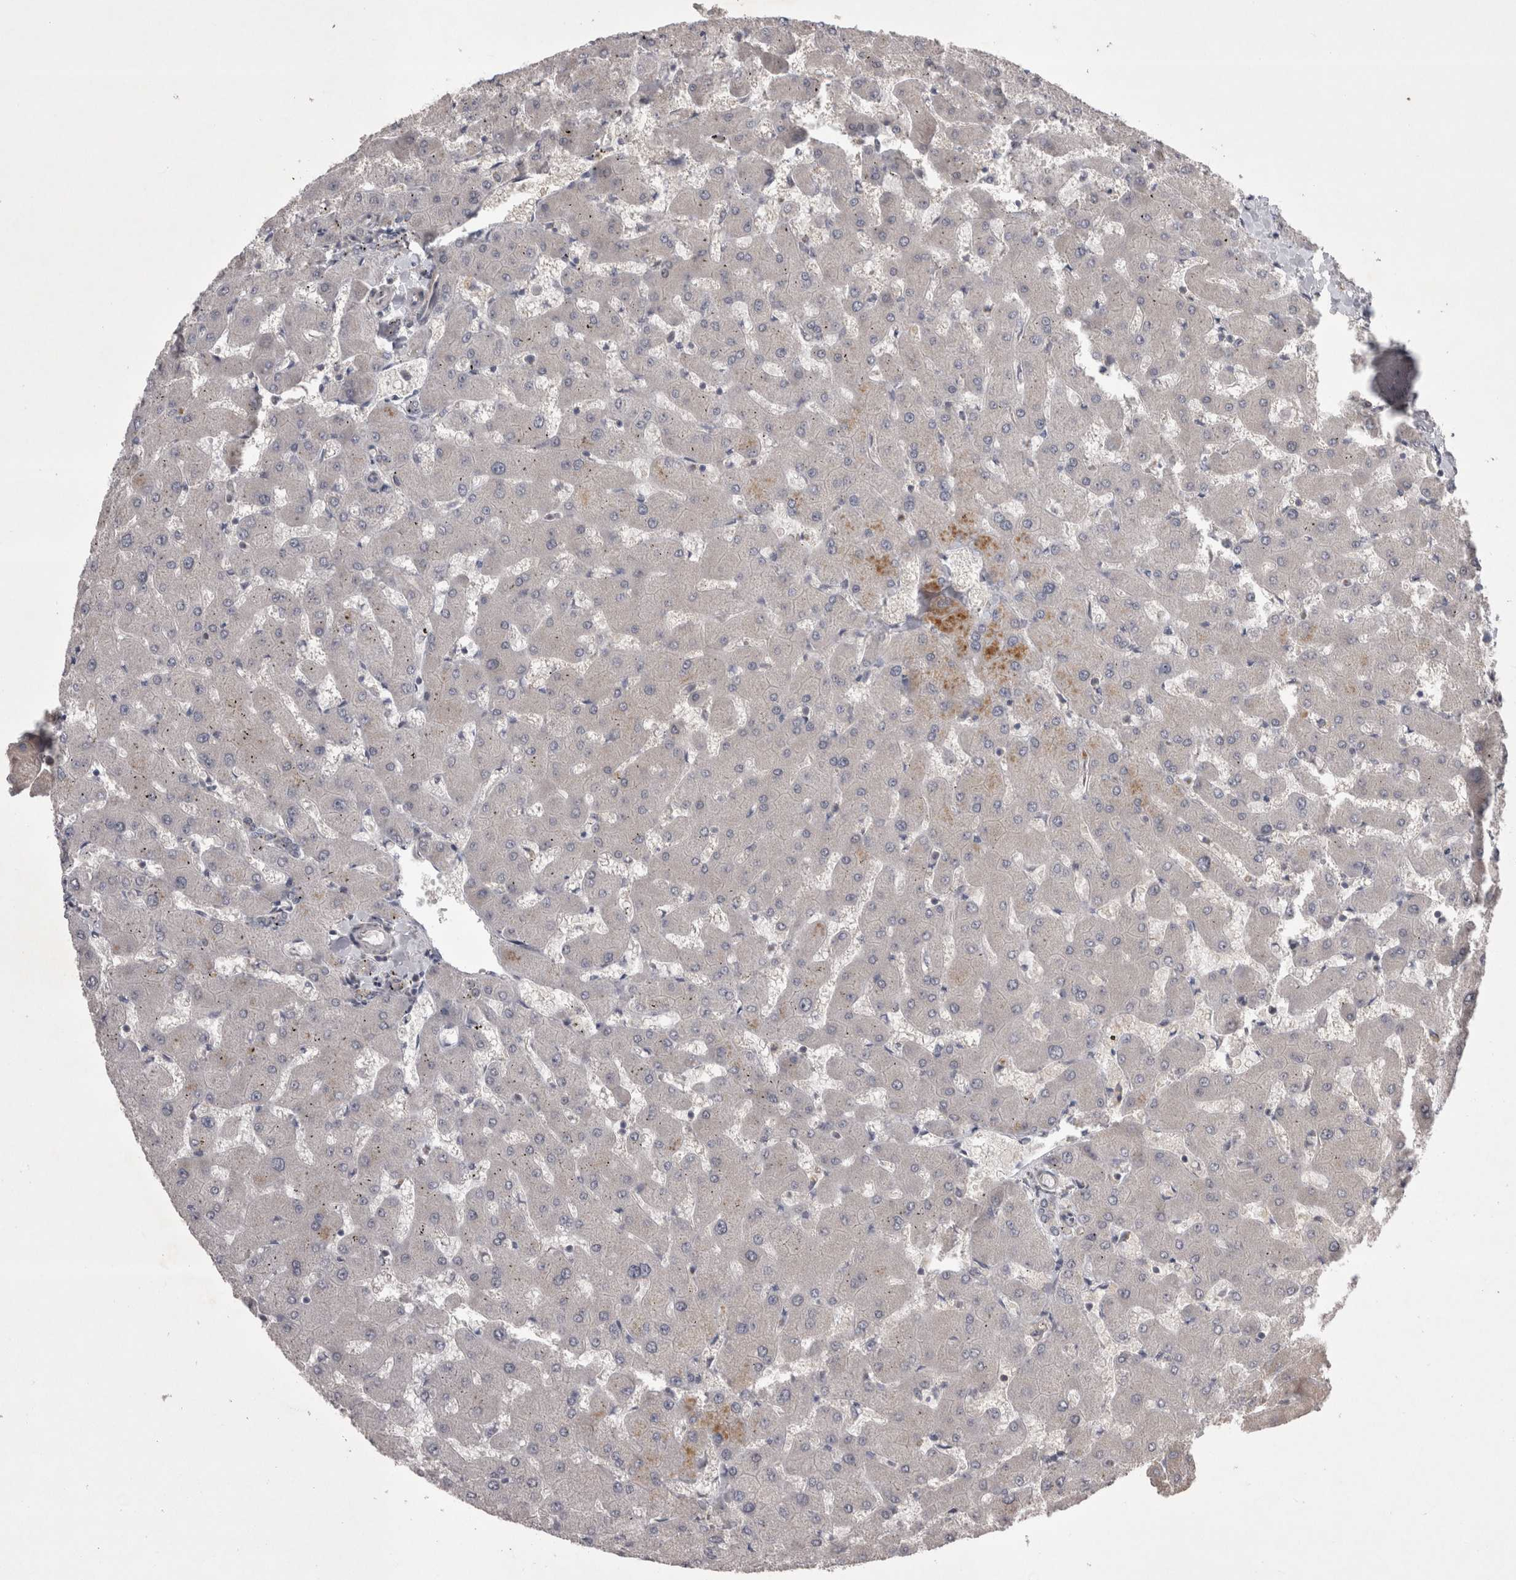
{"staining": {"intensity": "negative", "quantity": "none", "location": "none"}, "tissue": "liver", "cell_type": "Cholangiocytes", "image_type": "normal", "snomed": [{"axis": "morphology", "description": "Normal tissue, NOS"}, {"axis": "topography", "description": "Liver"}], "caption": "A histopathology image of human liver is negative for staining in cholangiocytes. (DAB IHC visualized using brightfield microscopy, high magnification).", "gene": "TSPOAP1", "patient": {"sex": "female", "age": 63}}